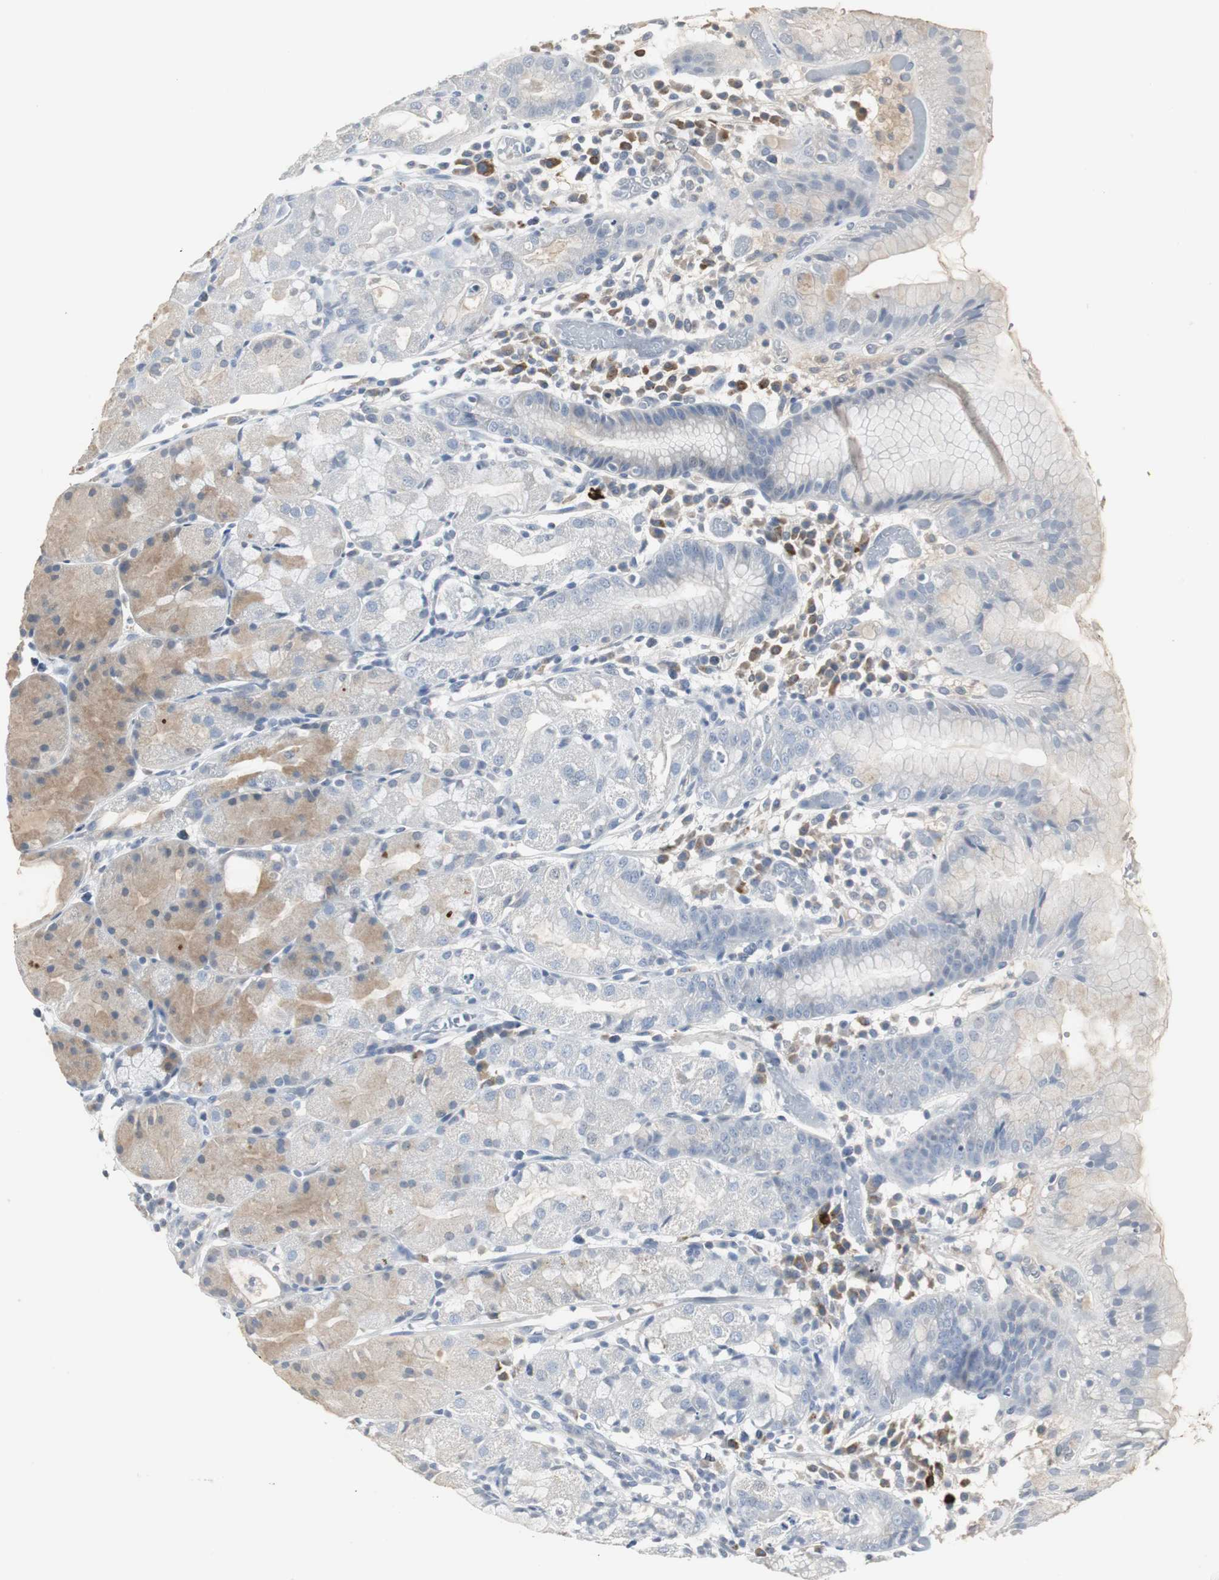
{"staining": {"intensity": "weak", "quantity": "<25%", "location": "cytoplasmic/membranous"}, "tissue": "stomach", "cell_type": "Glandular cells", "image_type": "normal", "snomed": [{"axis": "morphology", "description": "Normal tissue, NOS"}, {"axis": "topography", "description": "Stomach"}, {"axis": "topography", "description": "Stomach, lower"}], "caption": "An IHC image of benign stomach is shown. There is no staining in glandular cells of stomach.", "gene": "PI15", "patient": {"sex": "female", "age": 75}}